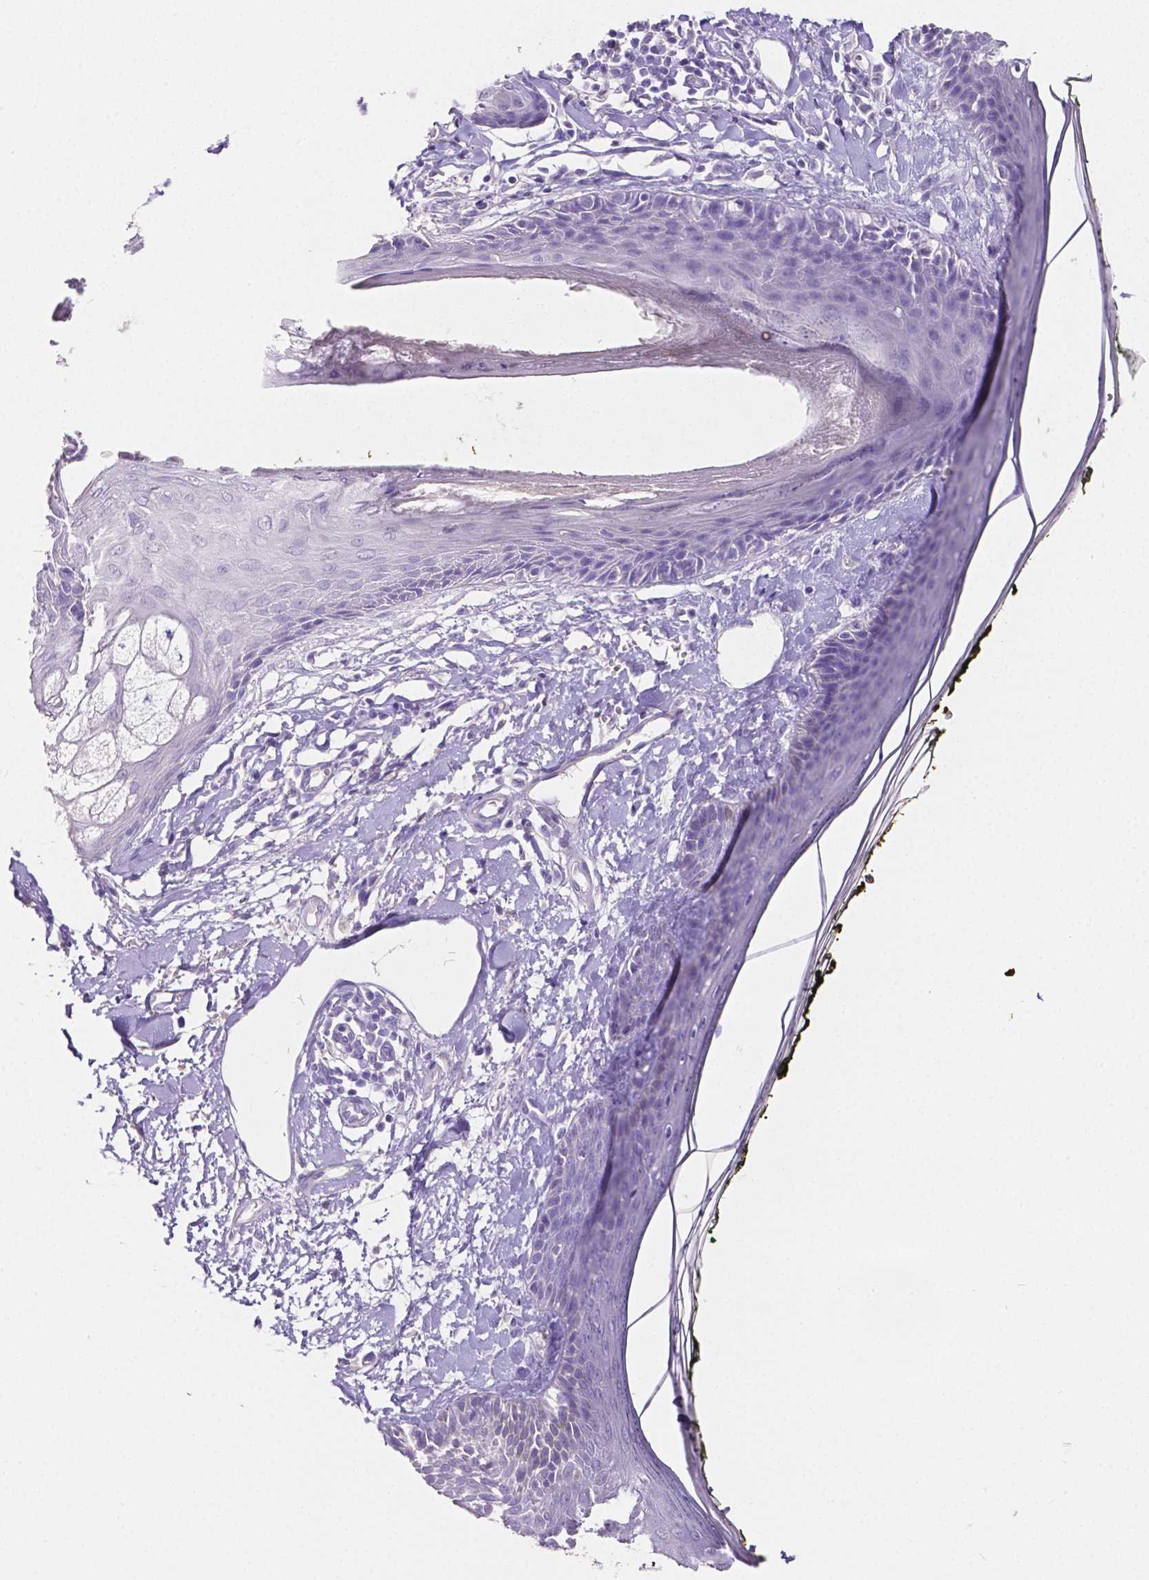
{"staining": {"intensity": "negative", "quantity": "none", "location": "none"}, "tissue": "skin", "cell_type": "Fibroblasts", "image_type": "normal", "snomed": [{"axis": "morphology", "description": "Normal tissue, NOS"}, {"axis": "topography", "description": "Skin"}], "caption": "An IHC micrograph of benign skin is shown. There is no staining in fibroblasts of skin.", "gene": "SLC22A2", "patient": {"sex": "male", "age": 76}}